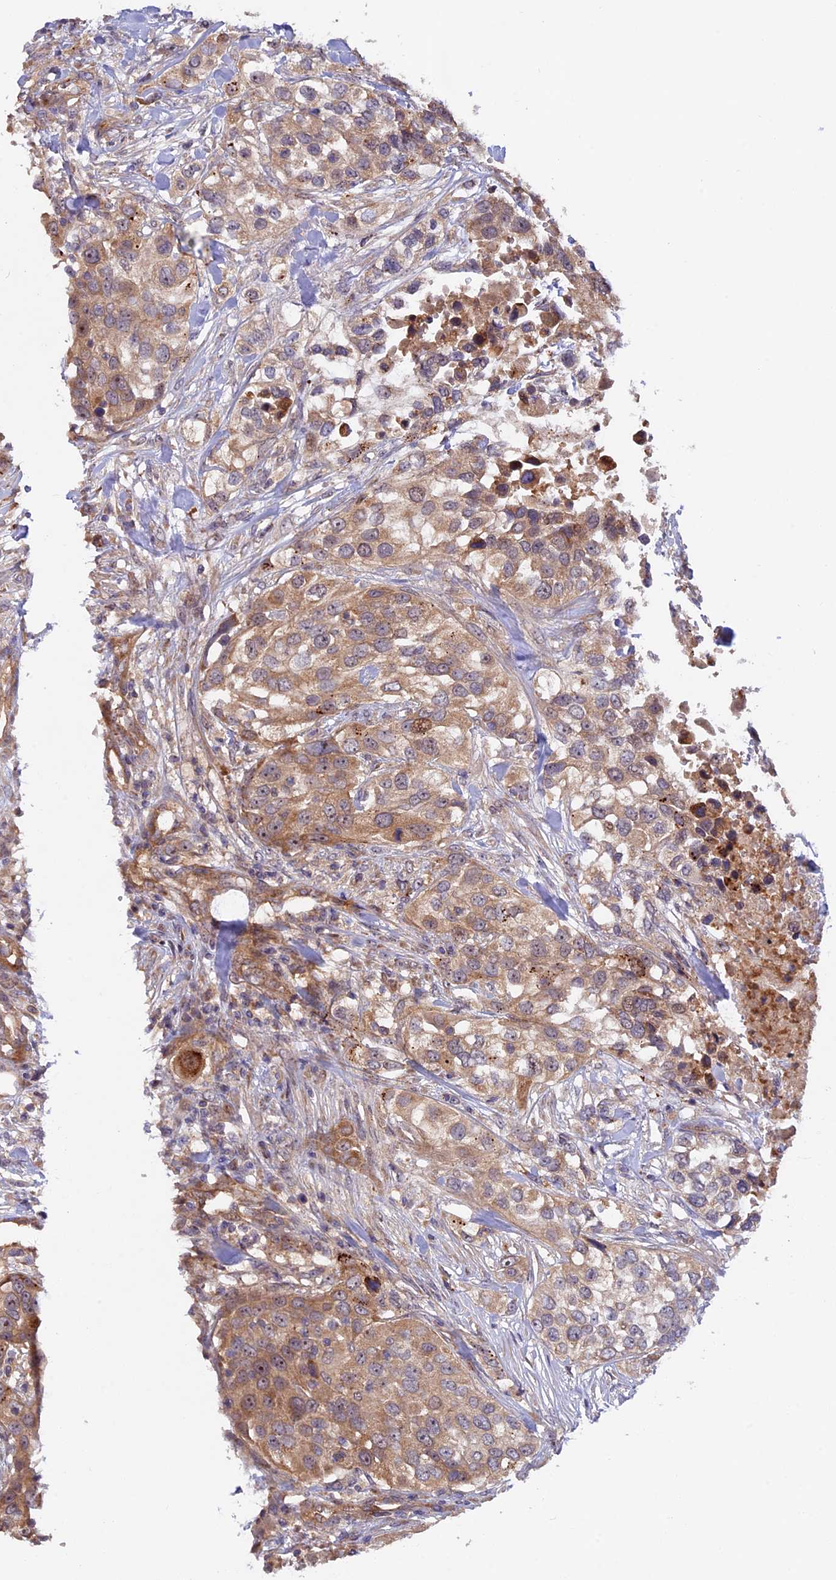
{"staining": {"intensity": "moderate", "quantity": ">75%", "location": "cytoplasmic/membranous"}, "tissue": "urothelial cancer", "cell_type": "Tumor cells", "image_type": "cancer", "snomed": [{"axis": "morphology", "description": "Urothelial carcinoma, High grade"}, {"axis": "topography", "description": "Urinary bladder"}], "caption": "Moderate cytoplasmic/membranous positivity for a protein is present in about >75% of tumor cells of high-grade urothelial carcinoma using IHC.", "gene": "FERMT1", "patient": {"sex": "female", "age": 80}}